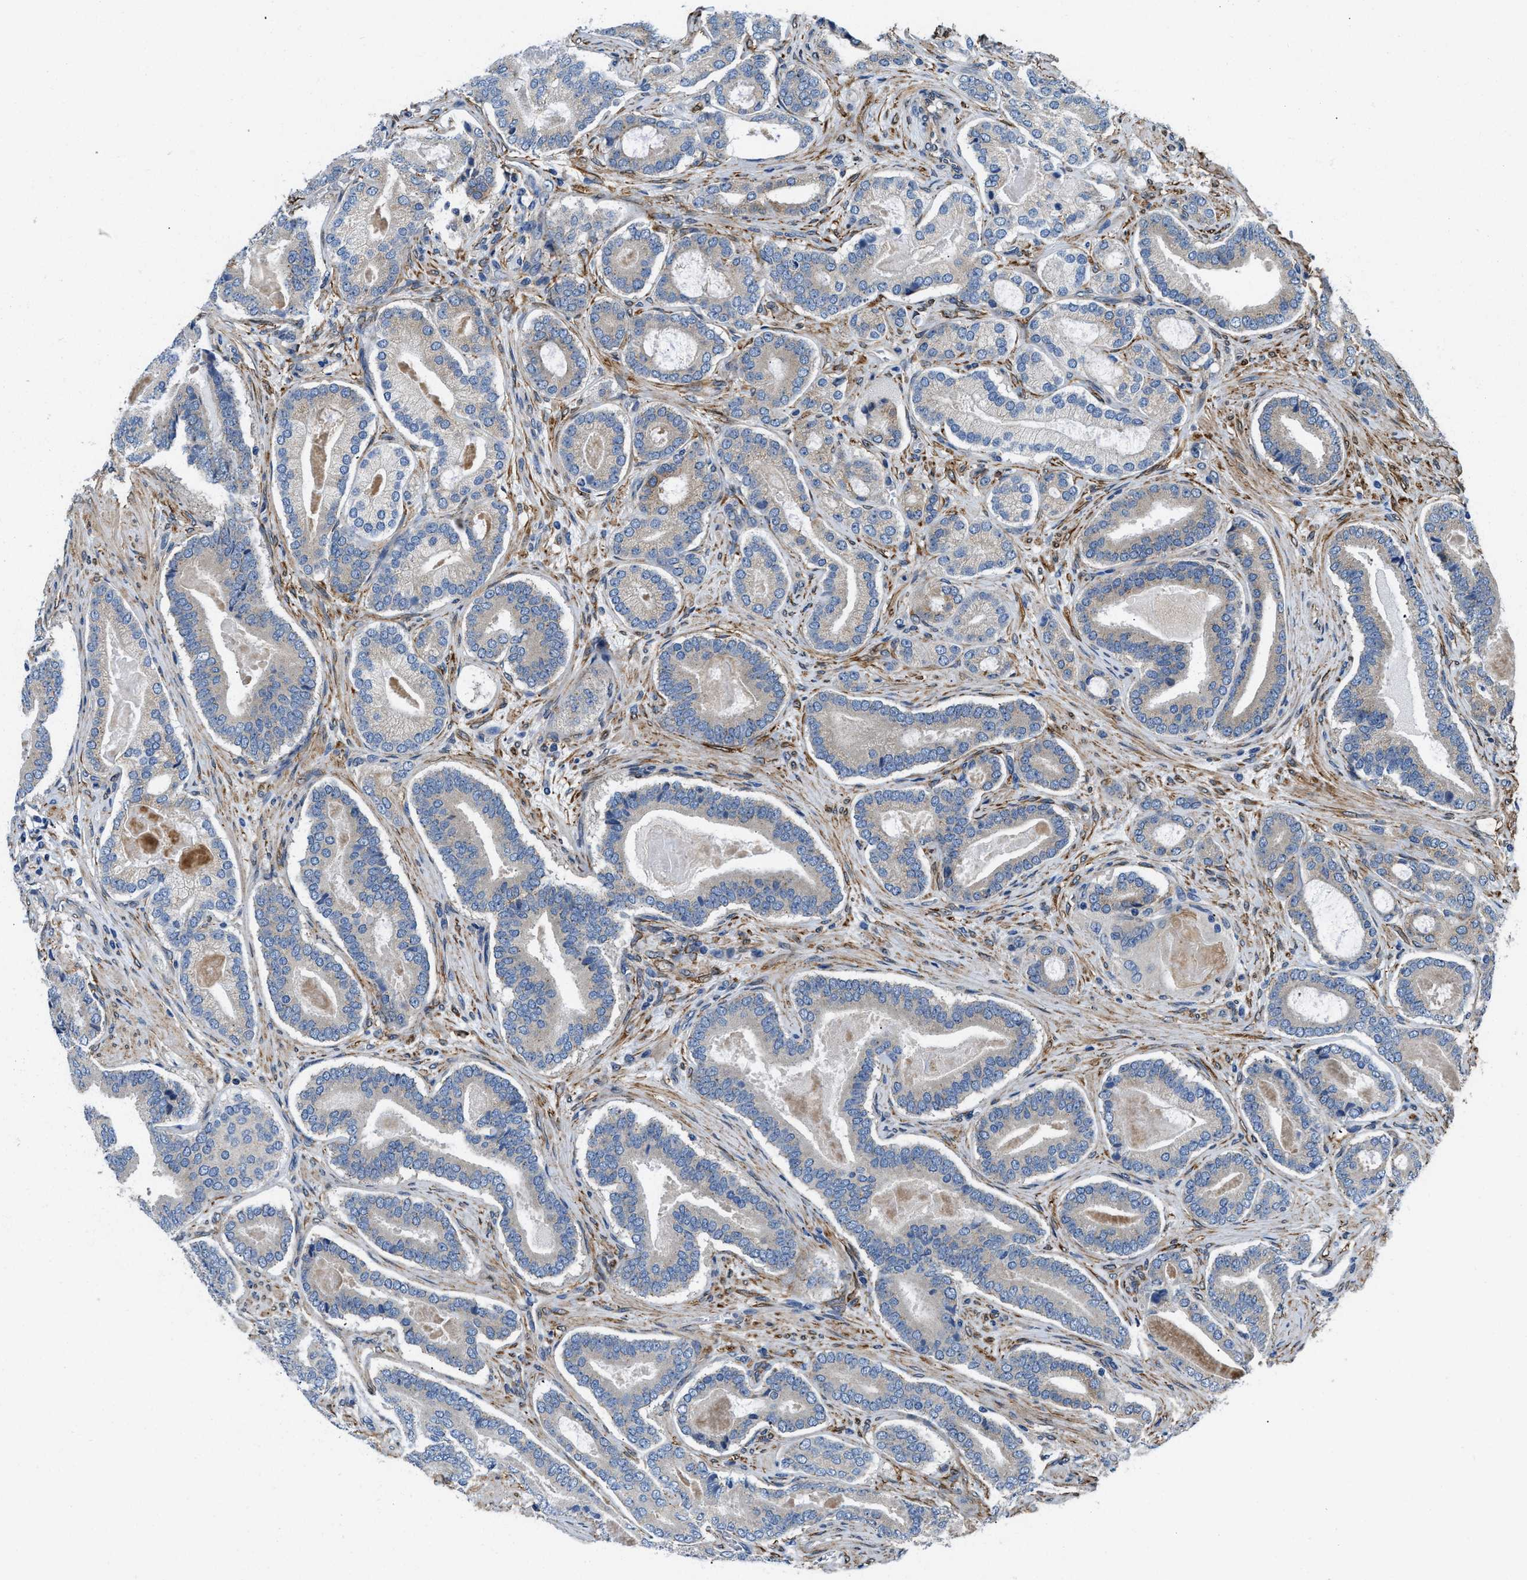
{"staining": {"intensity": "negative", "quantity": "none", "location": "none"}, "tissue": "prostate cancer", "cell_type": "Tumor cells", "image_type": "cancer", "snomed": [{"axis": "morphology", "description": "Adenocarcinoma, High grade"}, {"axis": "topography", "description": "Prostate"}], "caption": "Prostate high-grade adenocarcinoma stained for a protein using immunohistochemistry (IHC) shows no positivity tumor cells.", "gene": "ARL6IP5", "patient": {"sex": "male", "age": 60}}